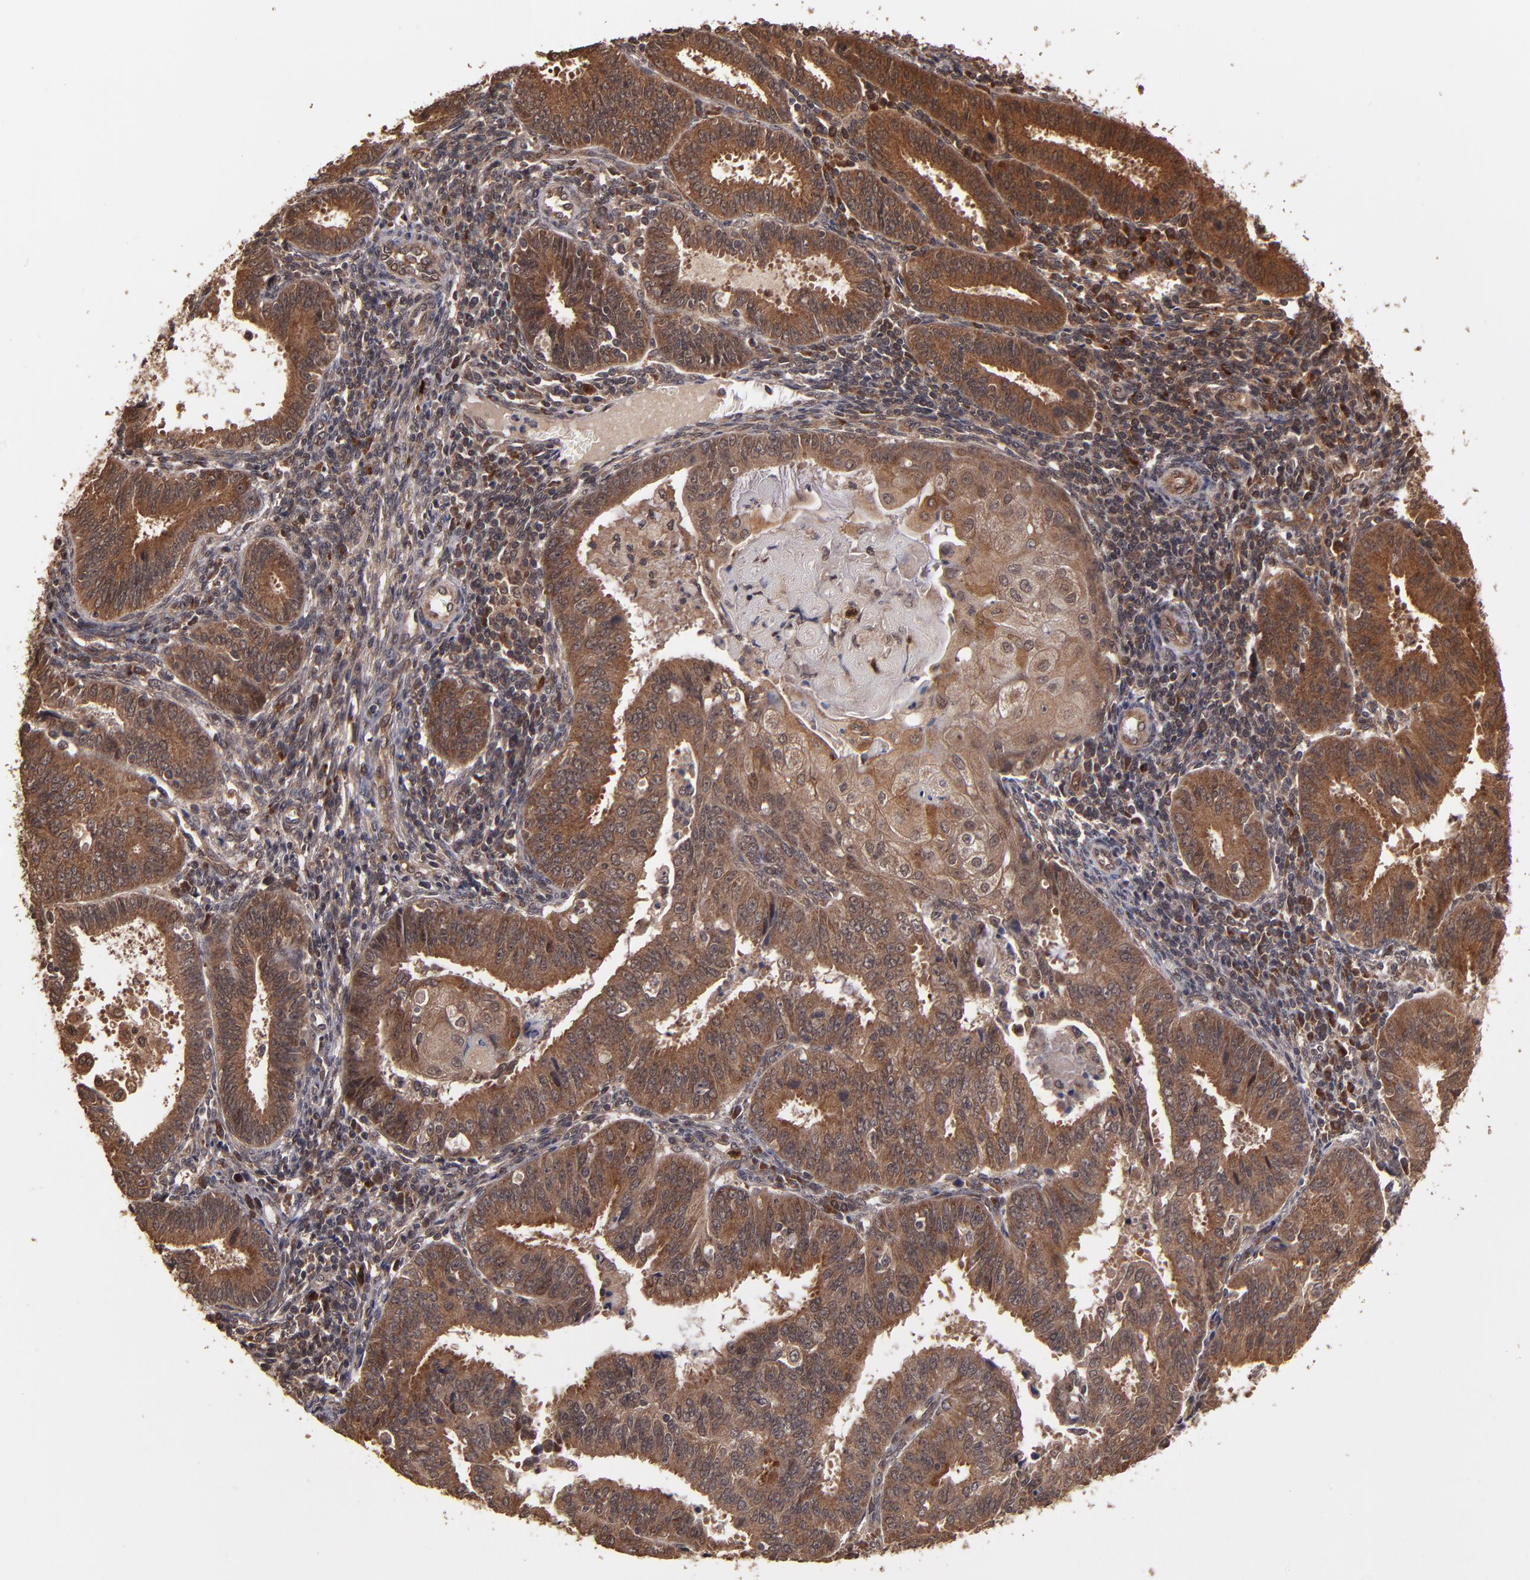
{"staining": {"intensity": "strong", "quantity": ">75%", "location": "cytoplasmic/membranous"}, "tissue": "endometrial cancer", "cell_type": "Tumor cells", "image_type": "cancer", "snomed": [{"axis": "morphology", "description": "Adenocarcinoma, NOS"}, {"axis": "topography", "description": "Endometrium"}], "caption": "A brown stain shows strong cytoplasmic/membranous expression of a protein in human adenocarcinoma (endometrial) tumor cells.", "gene": "NFE2L2", "patient": {"sex": "female", "age": 42}}